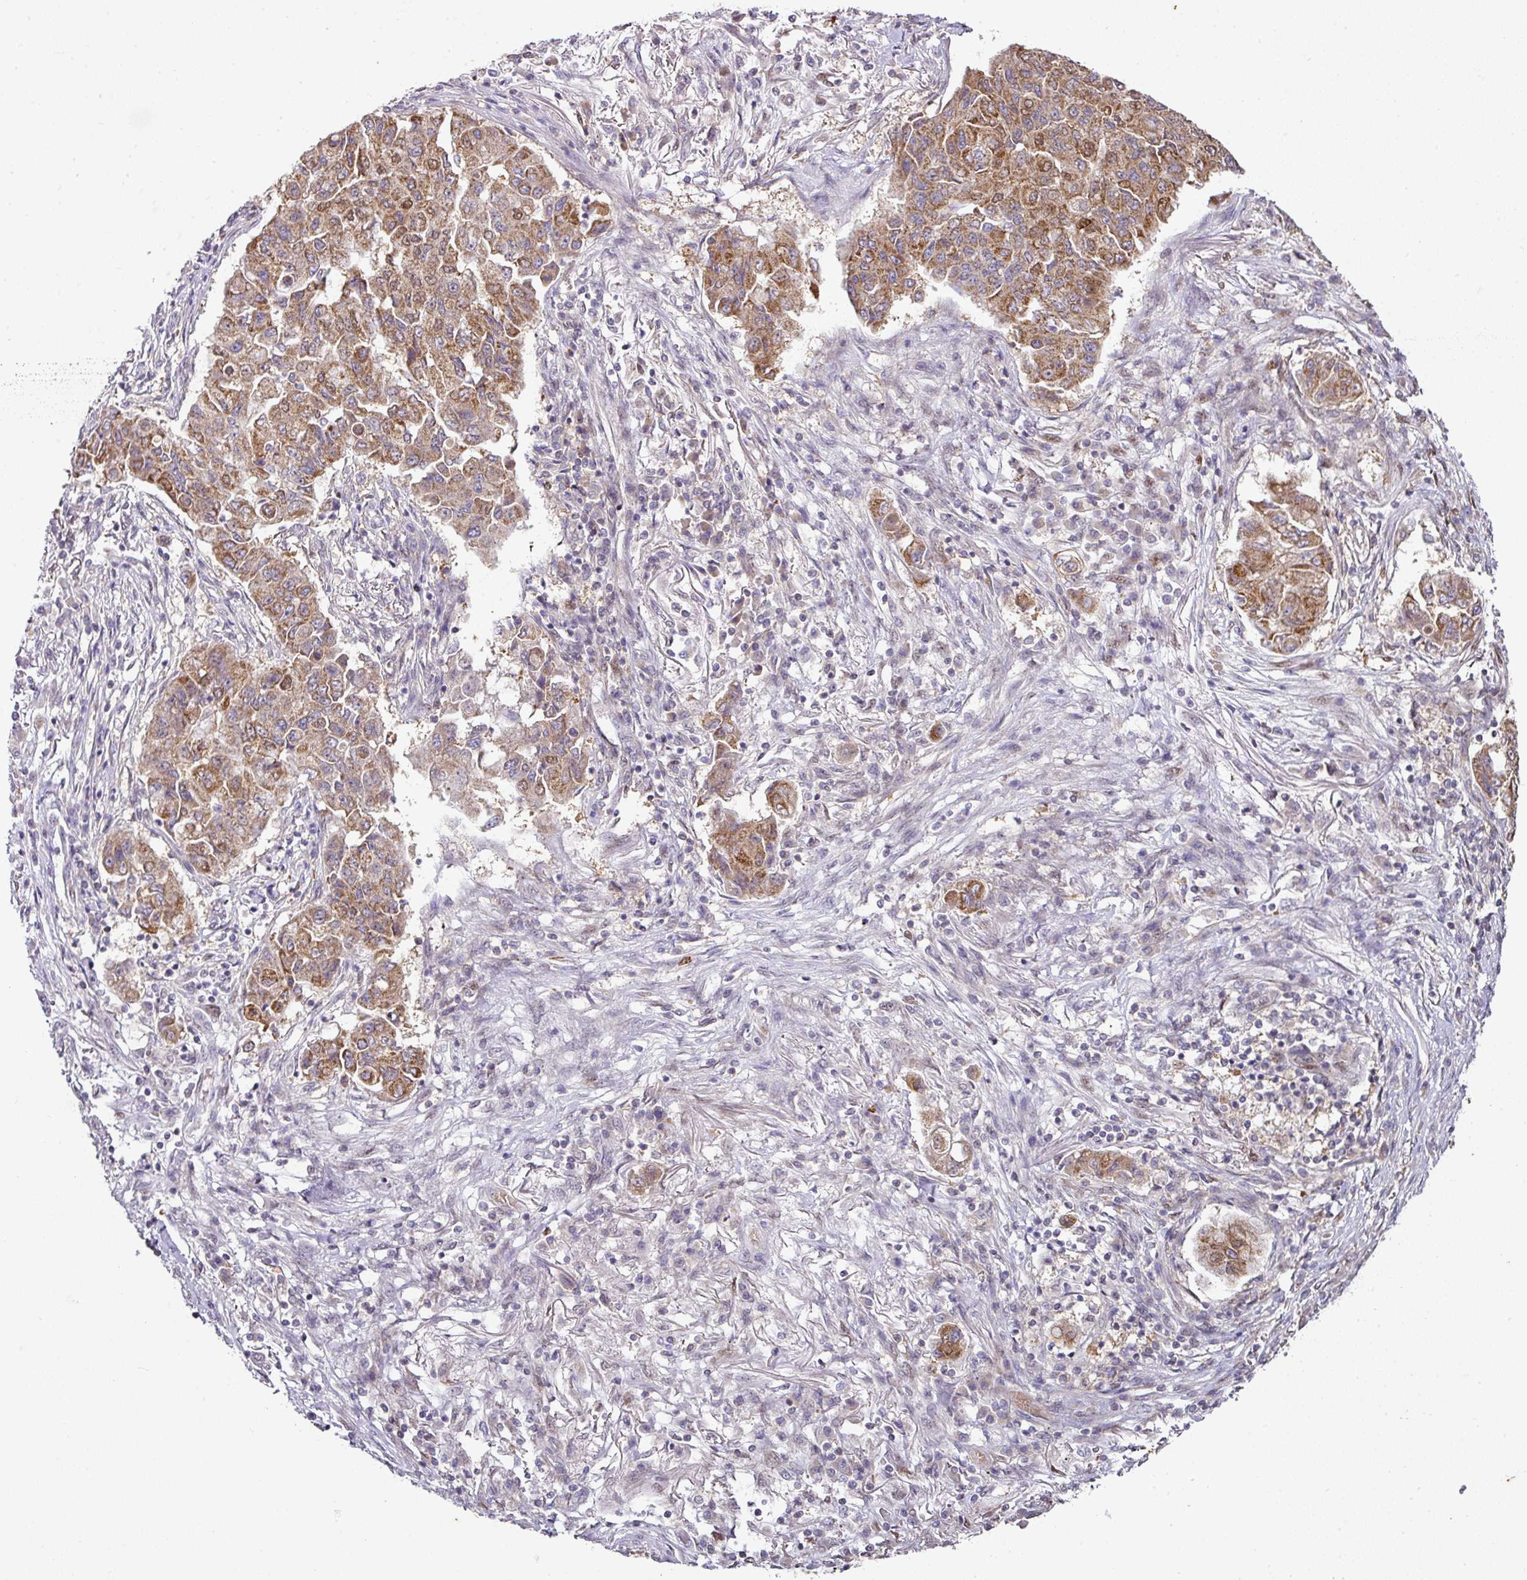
{"staining": {"intensity": "moderate", "quantity": ">75%", "location": "cytoplasmic/membranous,nuclear"}, "tissue": "lung cancer", "cell_type": "Tumor cells", "image_type": "cancer", "snomed": [{"axis": "morphology", "description": "Squamous cell carcinoma, NOS"}, {"axis": "topography", "description": "Lung"}], "caption": "A micrograph showing moderate cytoplasmic/membranous and nuclear expression in approximately >75% of tumor cells in lung cancer, as visualized by brown immunohistochemical staining.", "gene": "ANKRD18A", "patient": {"sex": "male", "age": 74}}